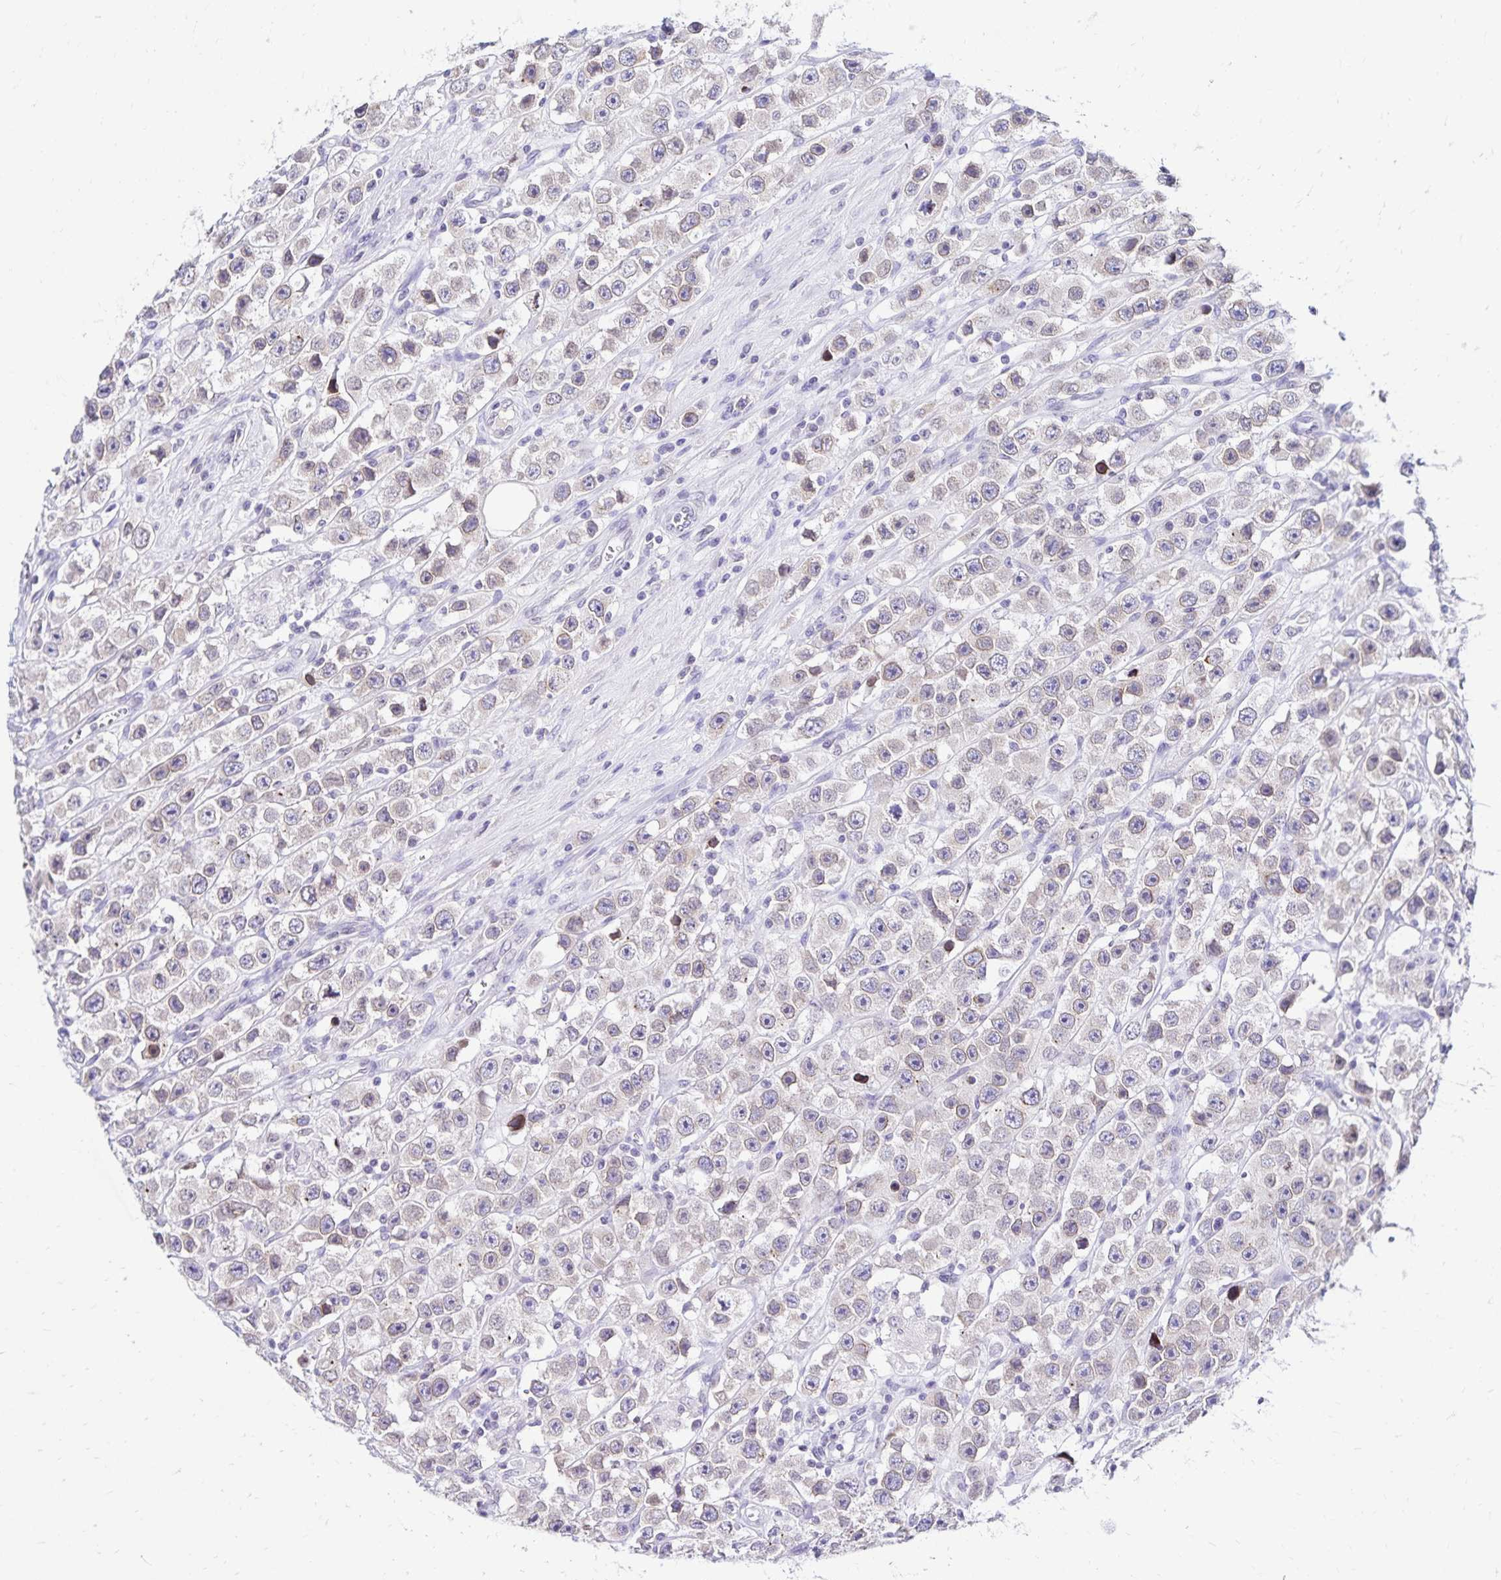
{"staining": {"intensity": "negative", "quantity": "none", "location": "none"}, "tissue": "testis cancer", "cell_type": "Tumor cells", "image_type": "cancer", "snomed": [{"axis": "morphology", "description": "Seminoma, NOS"}, {"axis": "topography", "description": "Testis"}], "caption": "IHC histopathology image of seminoma (testis) stained for a protein (brown), which reveals no staining in tumor cells. (Stains: DAB (3,3'-diaminobenzidine) immunohistochemistry with hematoxylin counter stain, Microscopy: brightfield microscopy at high magnification).", "gene": "FAM166C", "patient": {"sex": "male", "age": 45}}